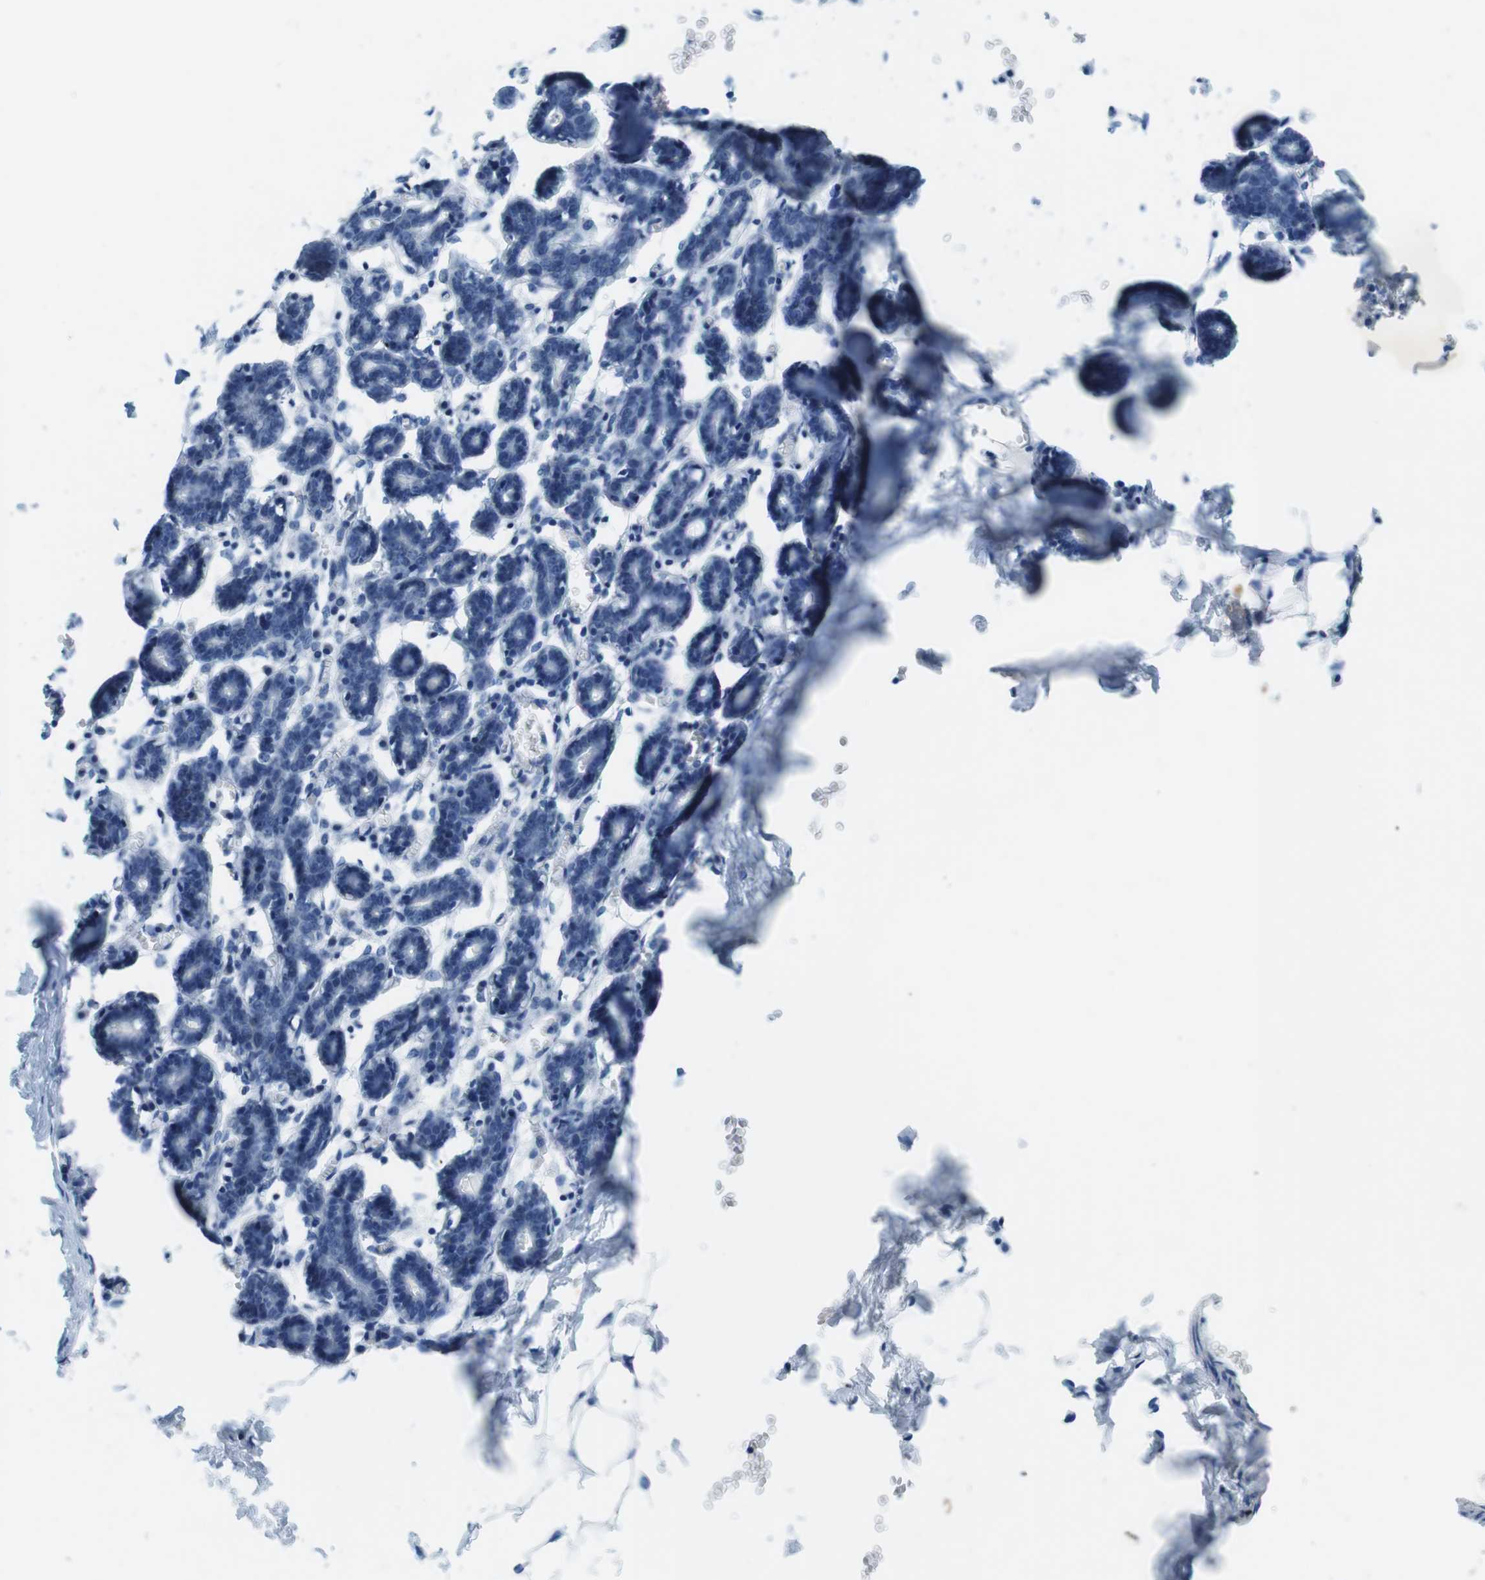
{"staining": {"intensity": "negative", "quantity": "none", "location": "none"}, "tissue": "breast", "cell_type": "Adipocytes", "image_type": "normal", "snomed": [{"axis": "morphology", "description": "Normal tissue, NOS"}, {"axis": "topography", "description": "Breast"}], "caption": "Breast was stained to show a protein in brown. There is no significant positivity in adipocytes. (Immunohistochemistry (ihc), brightfield microscopy, high magnification).", "gene": "TYW1", "patient": {"sex": "female", "age": 27}}